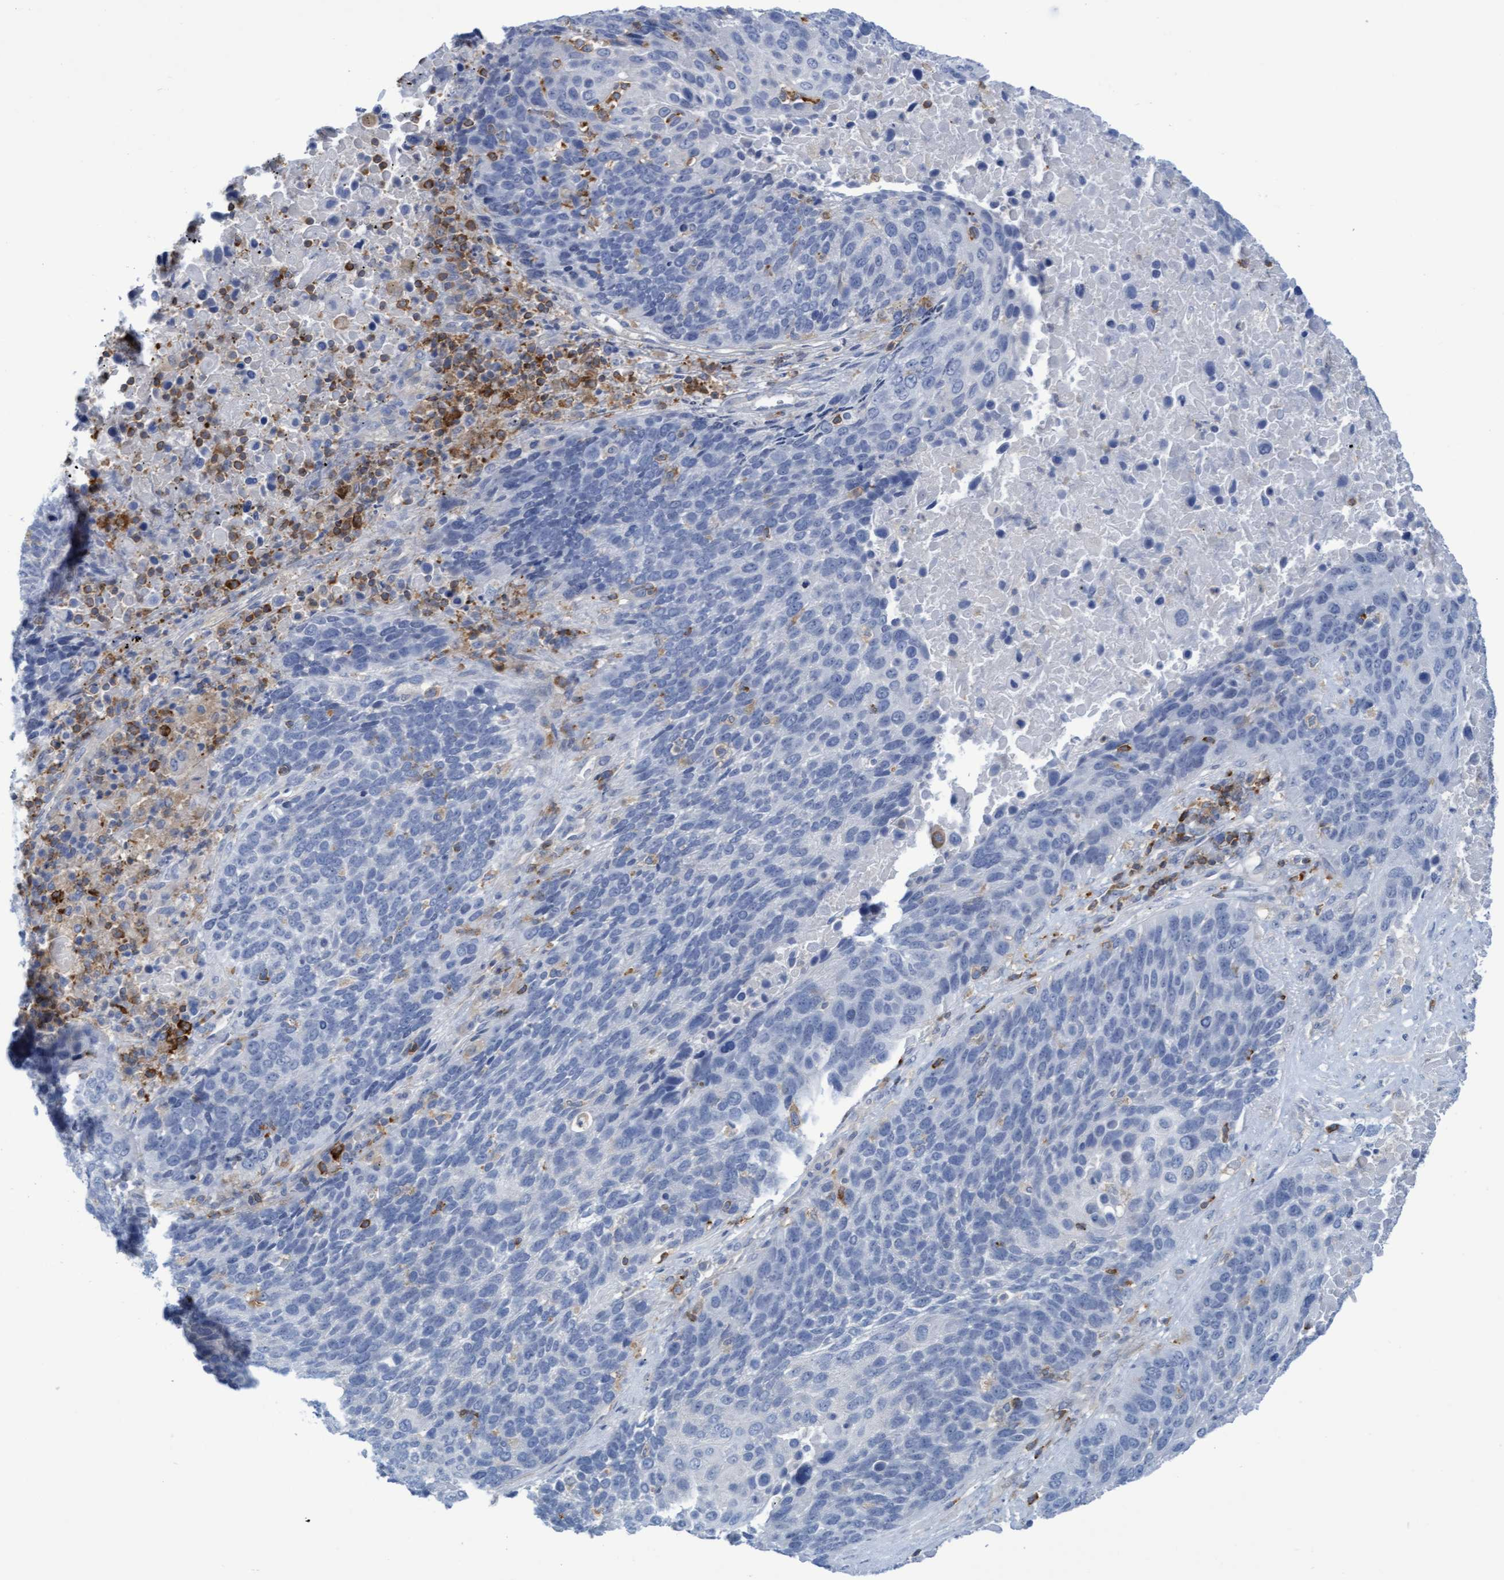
{"staining": {"intensity": "negative", "quantity": "none", "location": "none"}, "tissue": "lung cancer", "cell_type": "Tumor cells", "image_type": "cancer", "snomed": [{"axis": "morphology", "description": "Squamous cell carcinoma, NOS"}, {"axis": "topography", "description": "Lung"}], "caption": "This is an immunohistochemistry (IHC) micrograph of lung squamous cell carcinoma. There is no staining in tumor cells.", "gene": "FNBP1", "patient": {"sex": "male", "age": 66}}